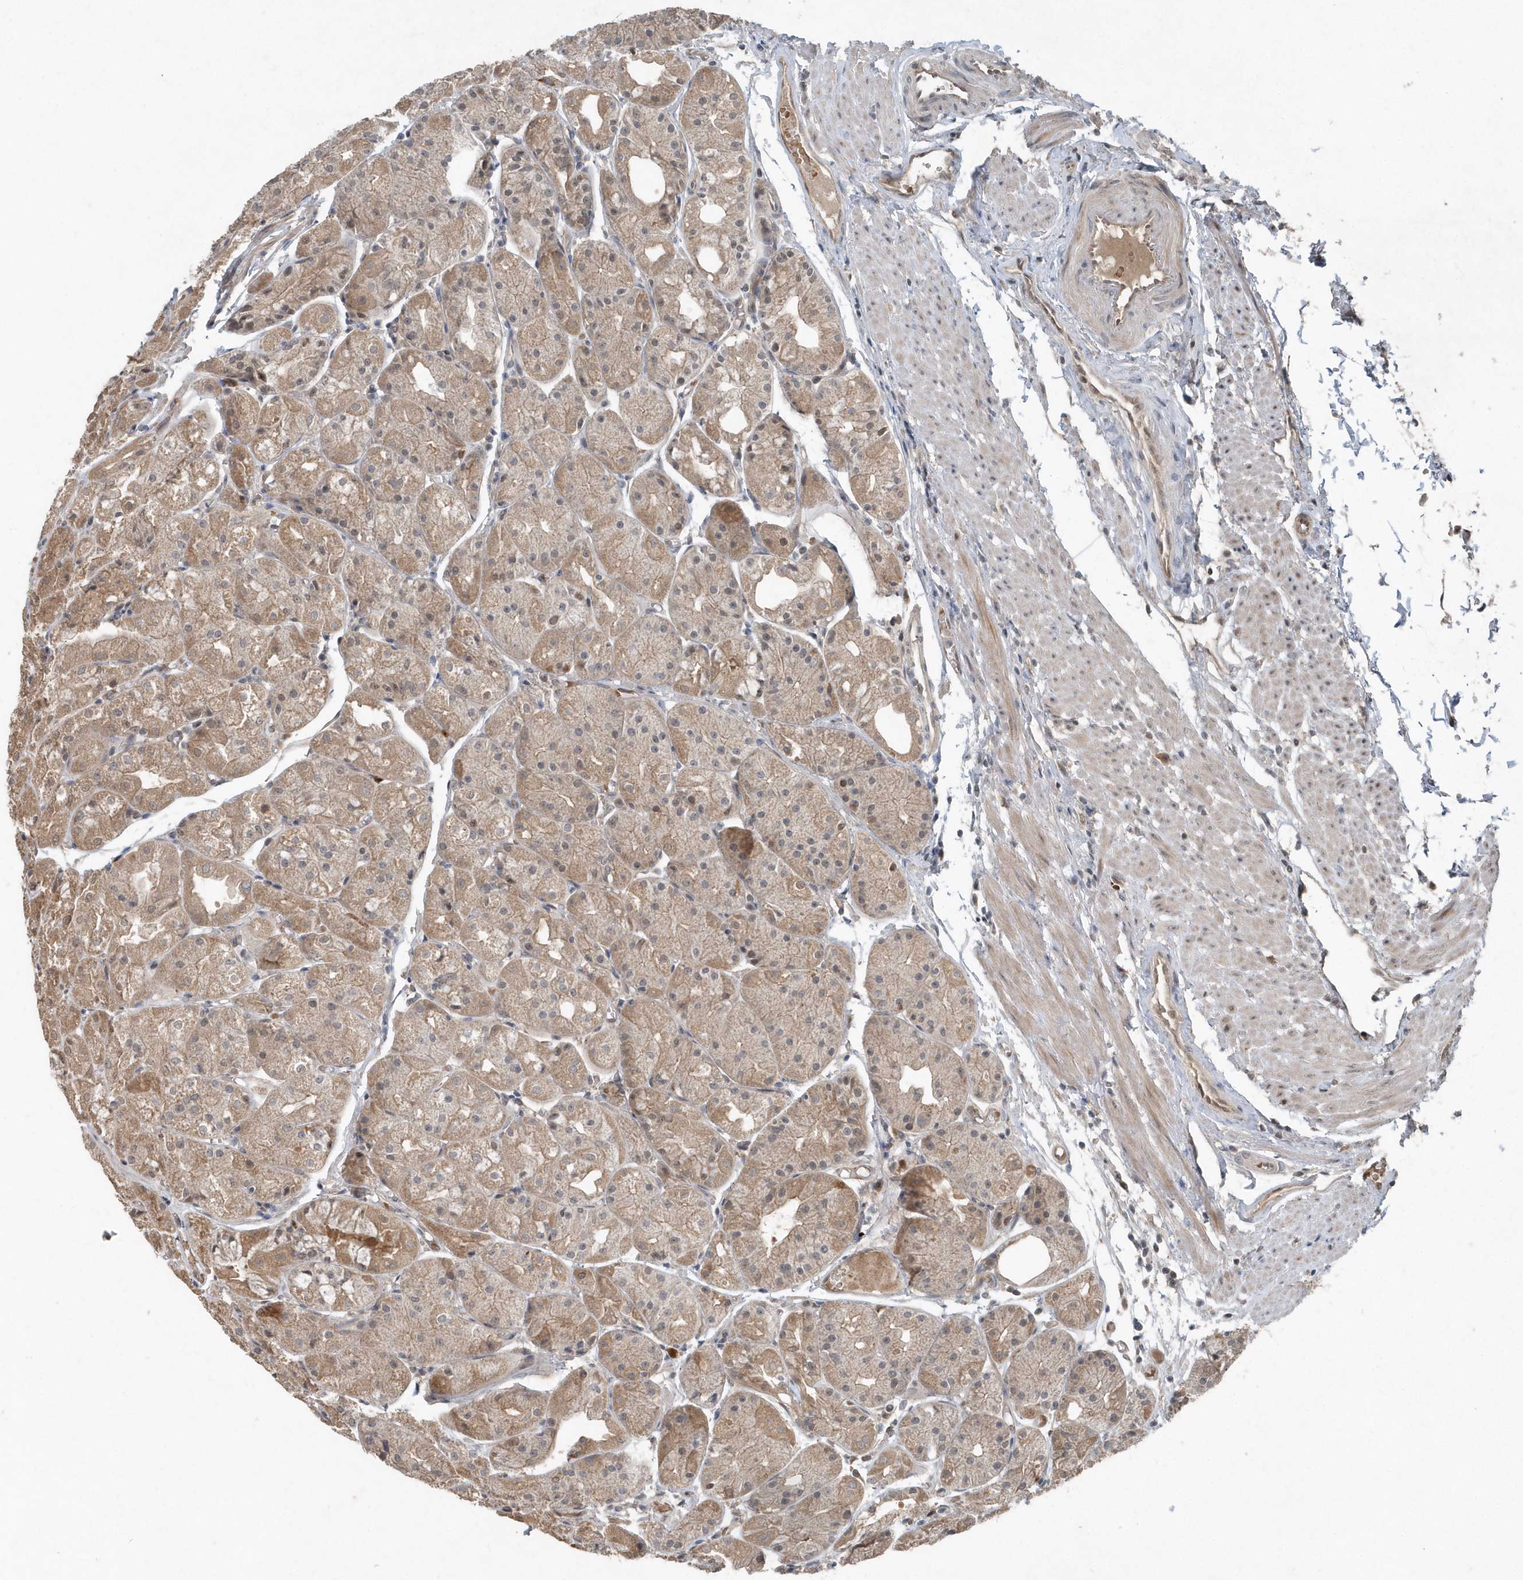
{"staining": {"intensity": "moderate", "quantity": ">75%", "location": "cytoplasmic/membranous,nuclear"}, "tissue": "stomach", "cell_type": "Glandular cells", "image_type": "normal", "snomed": [{"axis": "morphology", "description": "Normal tissue, NOS"}, {"axis": "topography", "description": "Stomach, upper"}], "caption": "Protein staining of normal stomach shows moderate cytoplasmic/membranous,nuclear positivity in approximately >75% of glandular cells.", "gene": "QTRT2", "patient": {"sex": "male", "age": 72}}